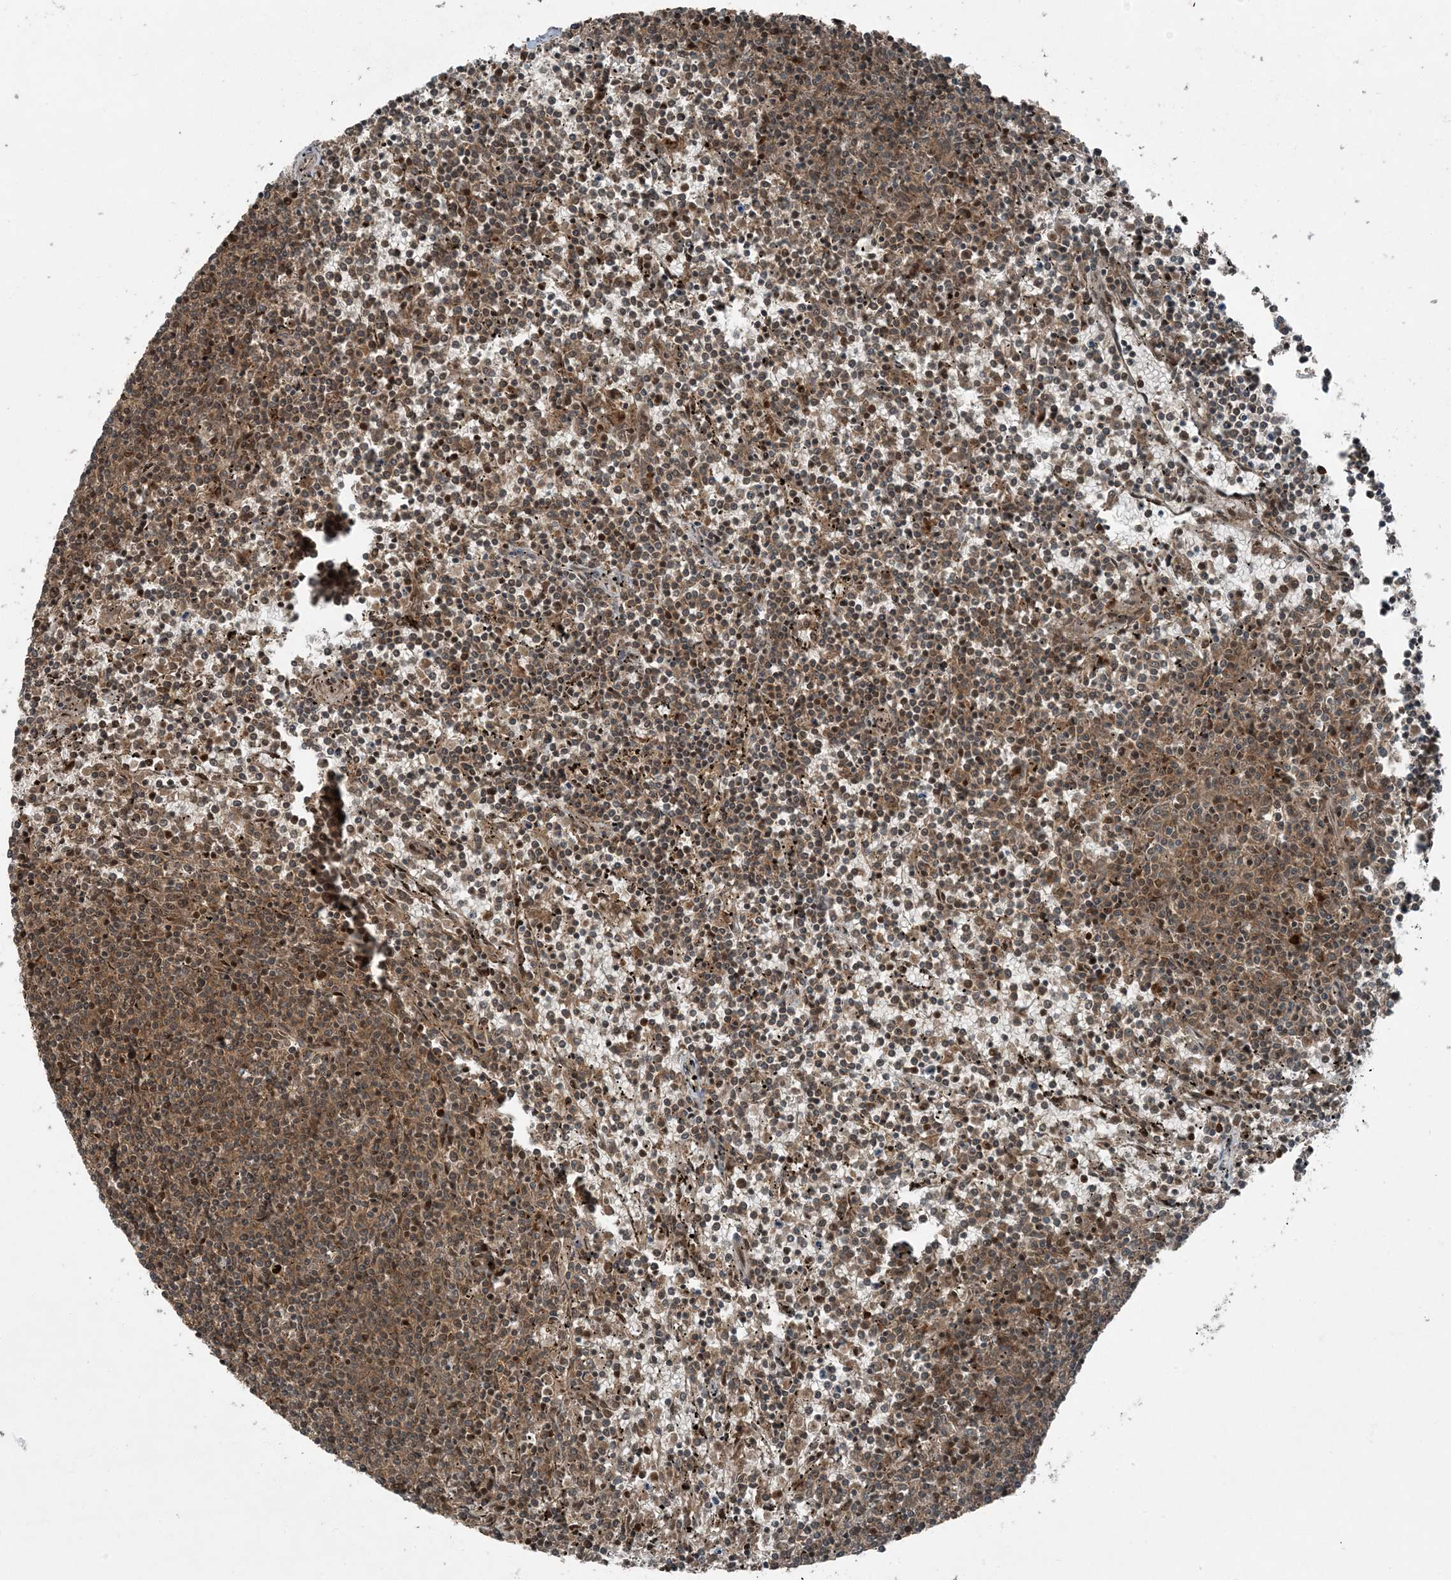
{"staining": {"intensity": "moderate", "quantity": ">75%", "location": "cytoplasmic/membranous"}, "tissue": "lymphoma", "cell_type": "Tumor cells", "image_type": "cancer", "snomed": [{"axis": "morphology", "description": "Malignant lymphoma, non-Hodgkin's type, Low grade"}, {"axis": "topography", "description": "Spleen"}], "caption": "Malignant lymphoma, non-Hodgkin's type (low-grade) tissue exhibits moderate cytoplasmic/membranous staining in about >75% of tumor cells, visualized by immunohistochemistry.", "gene": "TRAPPC12", "patient": {"sex": "female", "age": 50}}